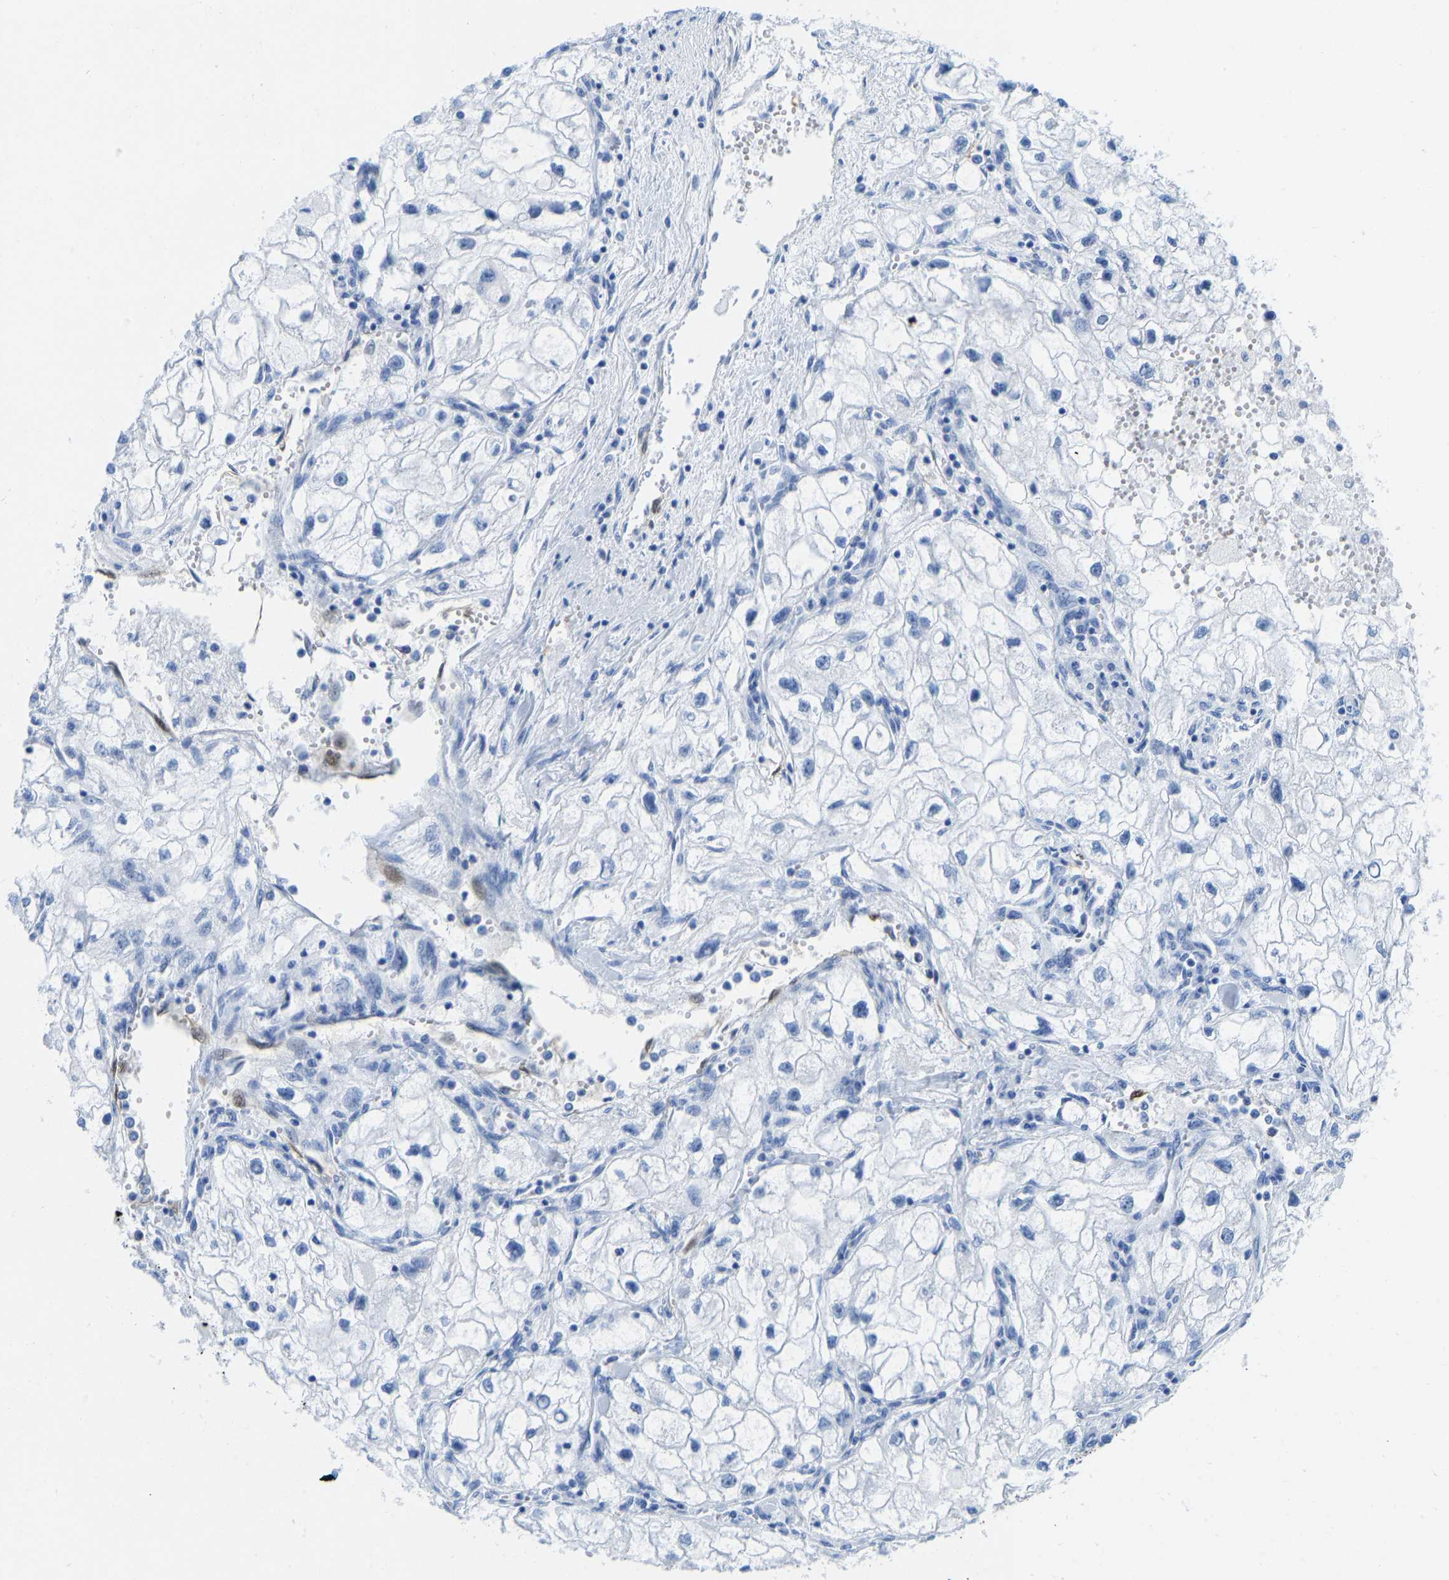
{"staining": {"intensity": "negative", "quantity": "none", "location": "none"}, "tissue": "renal cancer", "cell_type": "Tumor cells", "image_type": "cancer", "snomed": [{"axis": "morphology", "description": "Adenocarcinoma, NOS"}, {"axis": "topography", "description": "Kidney"}], "caption": "High power microscopy photomicrograph of an immunohistochemistry histopathology image of renal cancer, revealing no significant expression in tumor cells.", "gene": "NKAIN3", "patient": {"sex": "female", "age": 70}}